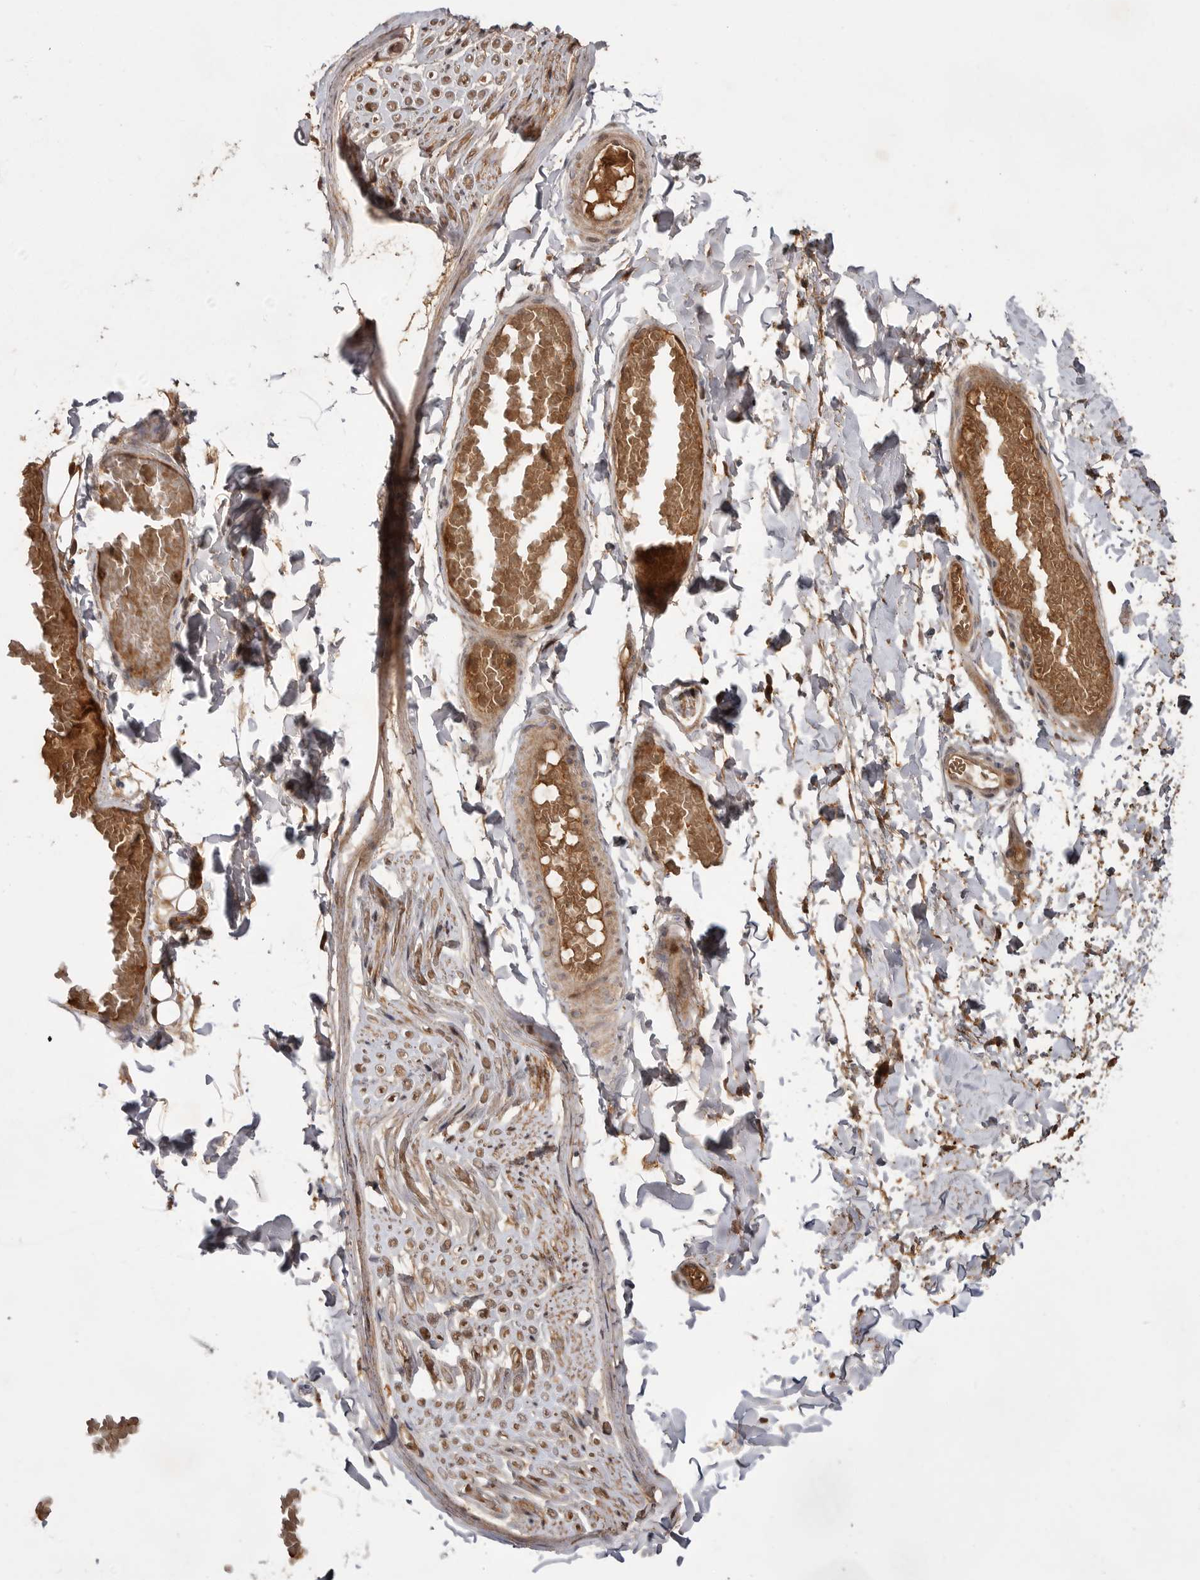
{"staining": {"intensity": "moderate", "quantity": ">75%", "location": "cytoplasmic/membranous,nuclear"}, "tissue": "adipose tissue", "cell_type": "Adipocytes", "image_type": "normal", "snomed": [{"axis": "morphology", "description": "Normal tissue, NOS"}, {"axis": "topography", "description": "Adipose tissue"}, {"axis": "topography", "description": "Vascular tissue"}, {"axis": "topography", "description": "Peripheral nerve tissue"}], "caption": "Brown immunohistochemical staining in benign human adipose tissue displays moderate cytoplasmic/membranous,nuclear positivity in approximately >75% of adipocytes.", "gene": "VN1R4", "patient": {"sex": "male", "age": 25}}